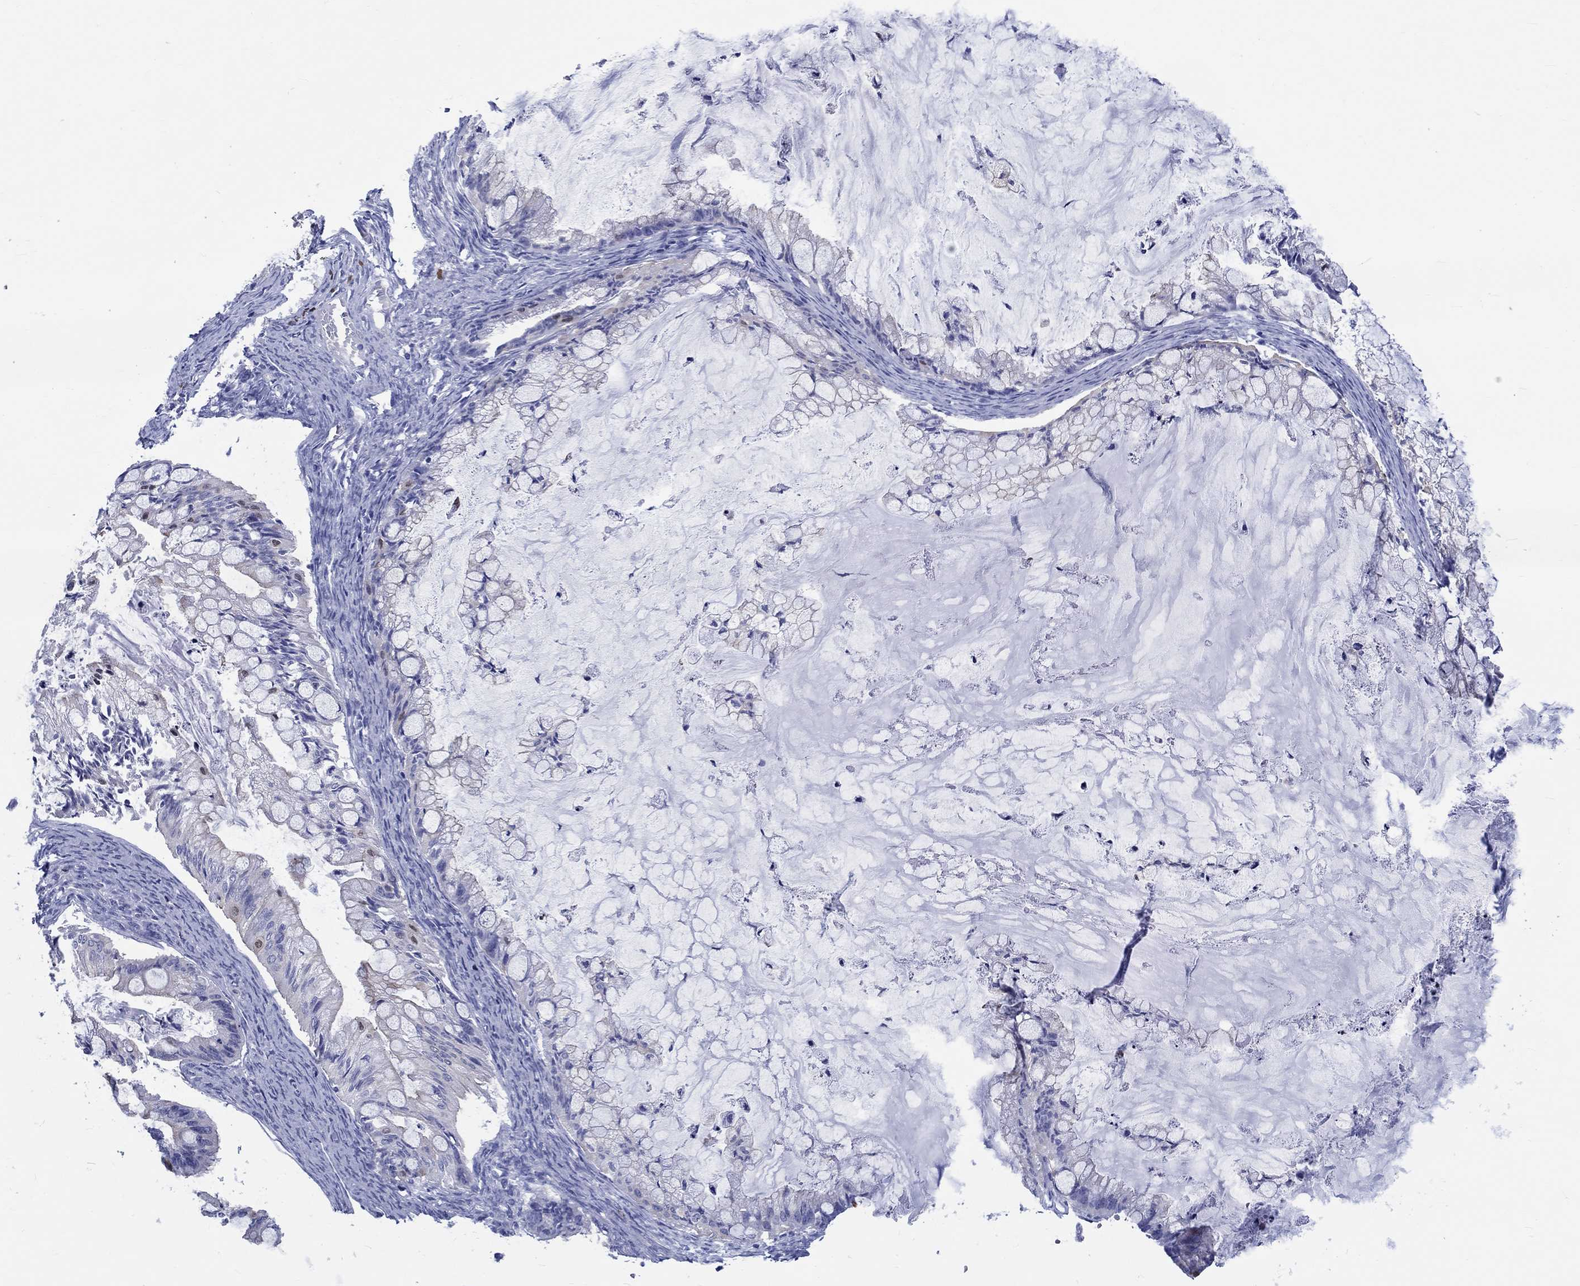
{"staining": {"intensity": "negative", "quantity": "none", "location": "none"}, "tissue": "ovarian cancer", "cell_type": "Tumor cells", "image_type": "cancer", "snomed": [{"axis": "morphology", "description": "Cystadenocarcinoma, mucinous, NOS"}, {"axis": "topography", "description": "Ovary"}], "caption": "Human mucinous cystadenocarcinoma (ovarian) stained for a protein using immunohistochemistry (IHC) exhibits no positivity in tumor cells.", "gene": "SH2D7", "patient": {"sex": "female", "age": 57}}